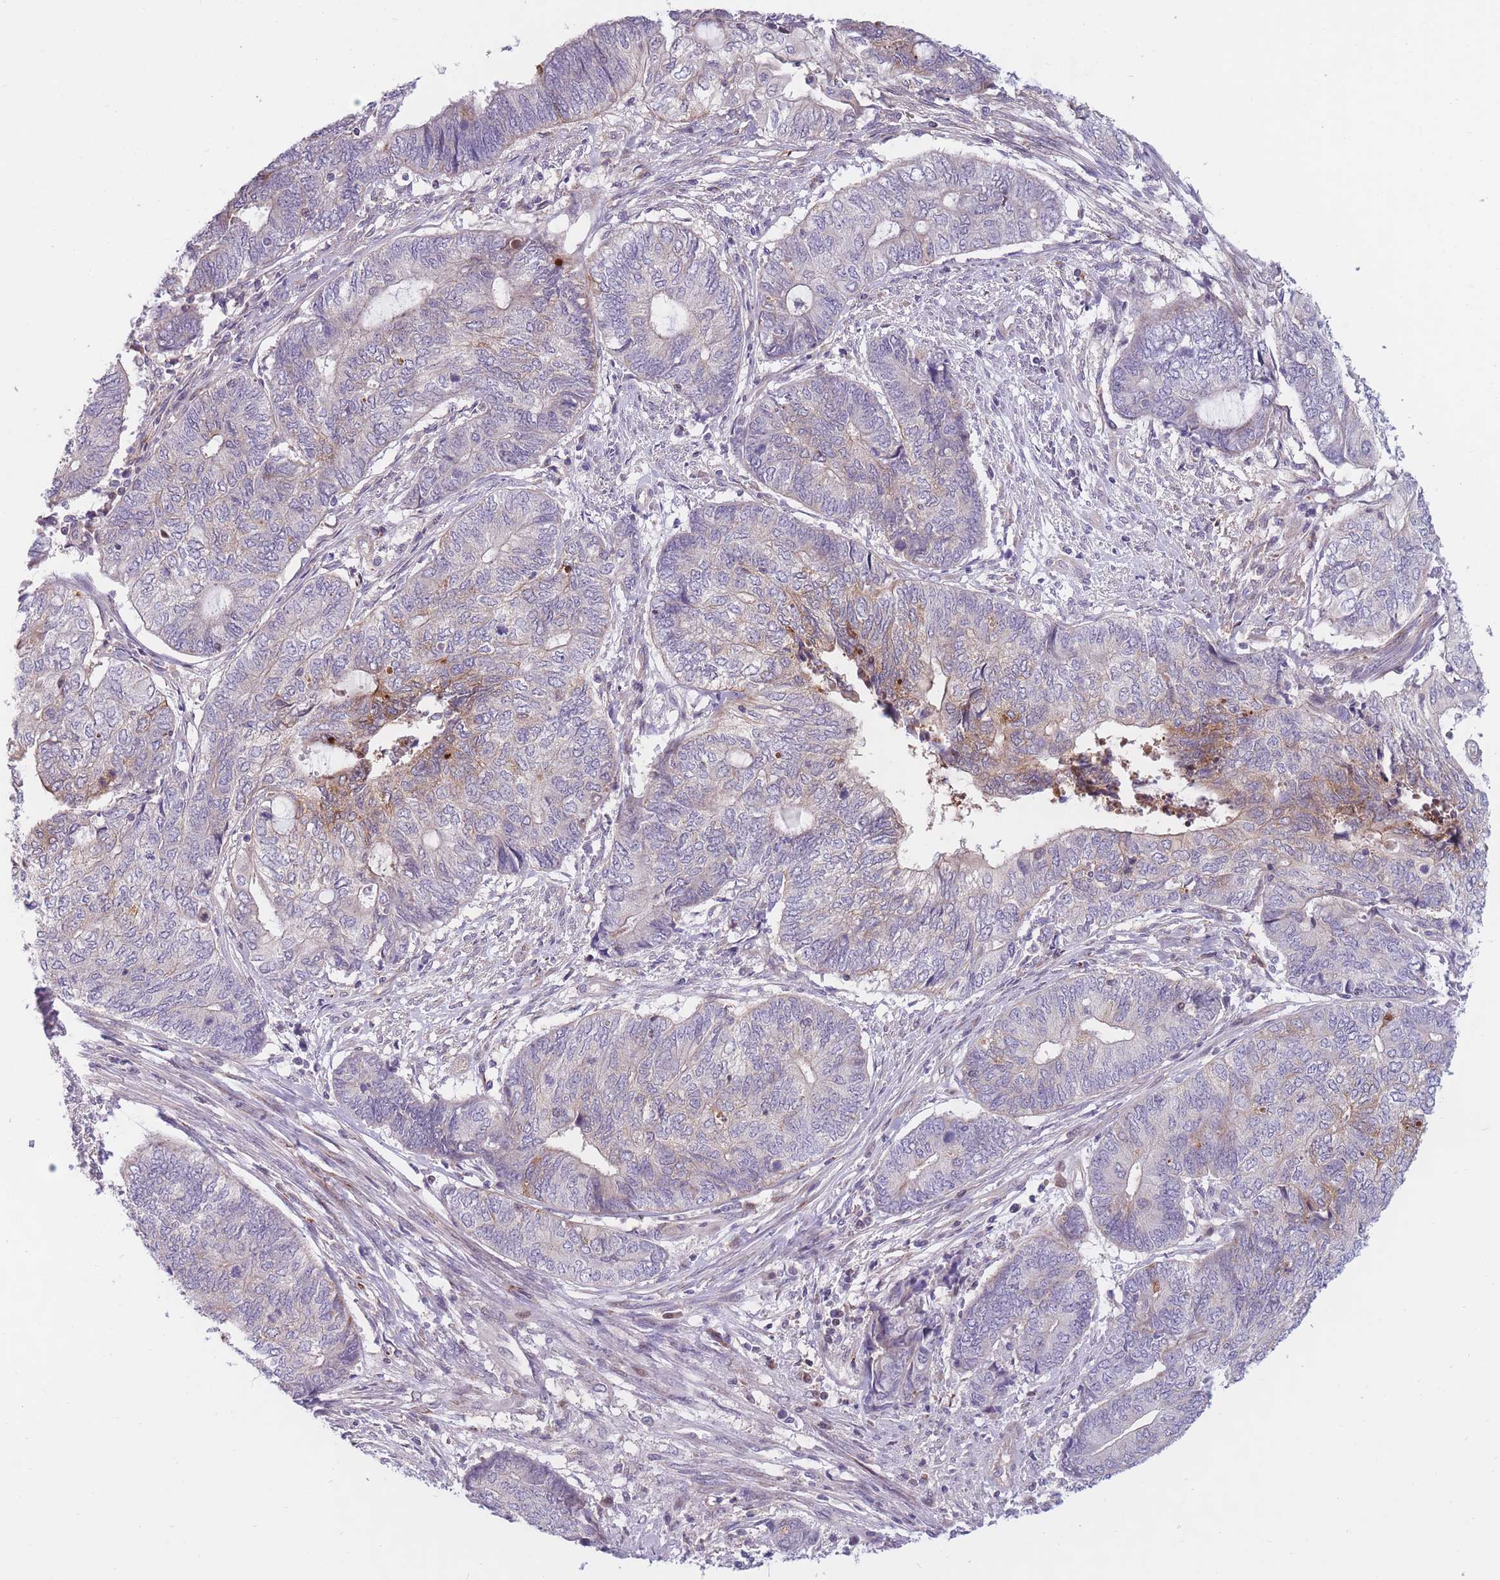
{"staining": {"intensity": "negative", "quantity": "none", "location": "none"}, "tissue": "endometrial cancer", "cell_type": "Tumor cells", "image_type": "cancer", "snomed": [{"axis": "morphology", "description": "Adenocarcinoma, NOS"}, {"axis": "topography", "description": "Uterus"}, {"axis": "topography", "description": "Endometrium"}], "caption": "High magnification brightfield microscopy of endometrial adenocarcinoma stained with DAB (3,3'-diaminobenzidine) (brown) and counterstained with hematoxylin (blue): tumor cells show no significant expression. The staining was performed using DAB (3,3'-diaminobenzidine) to visualize the protein expression in brown, while the nuclei were stained in blue with hematoxylin (Magnification: 20x).", "gene": "PDE4A", "patient": {"sex": "female", "age": 70}}